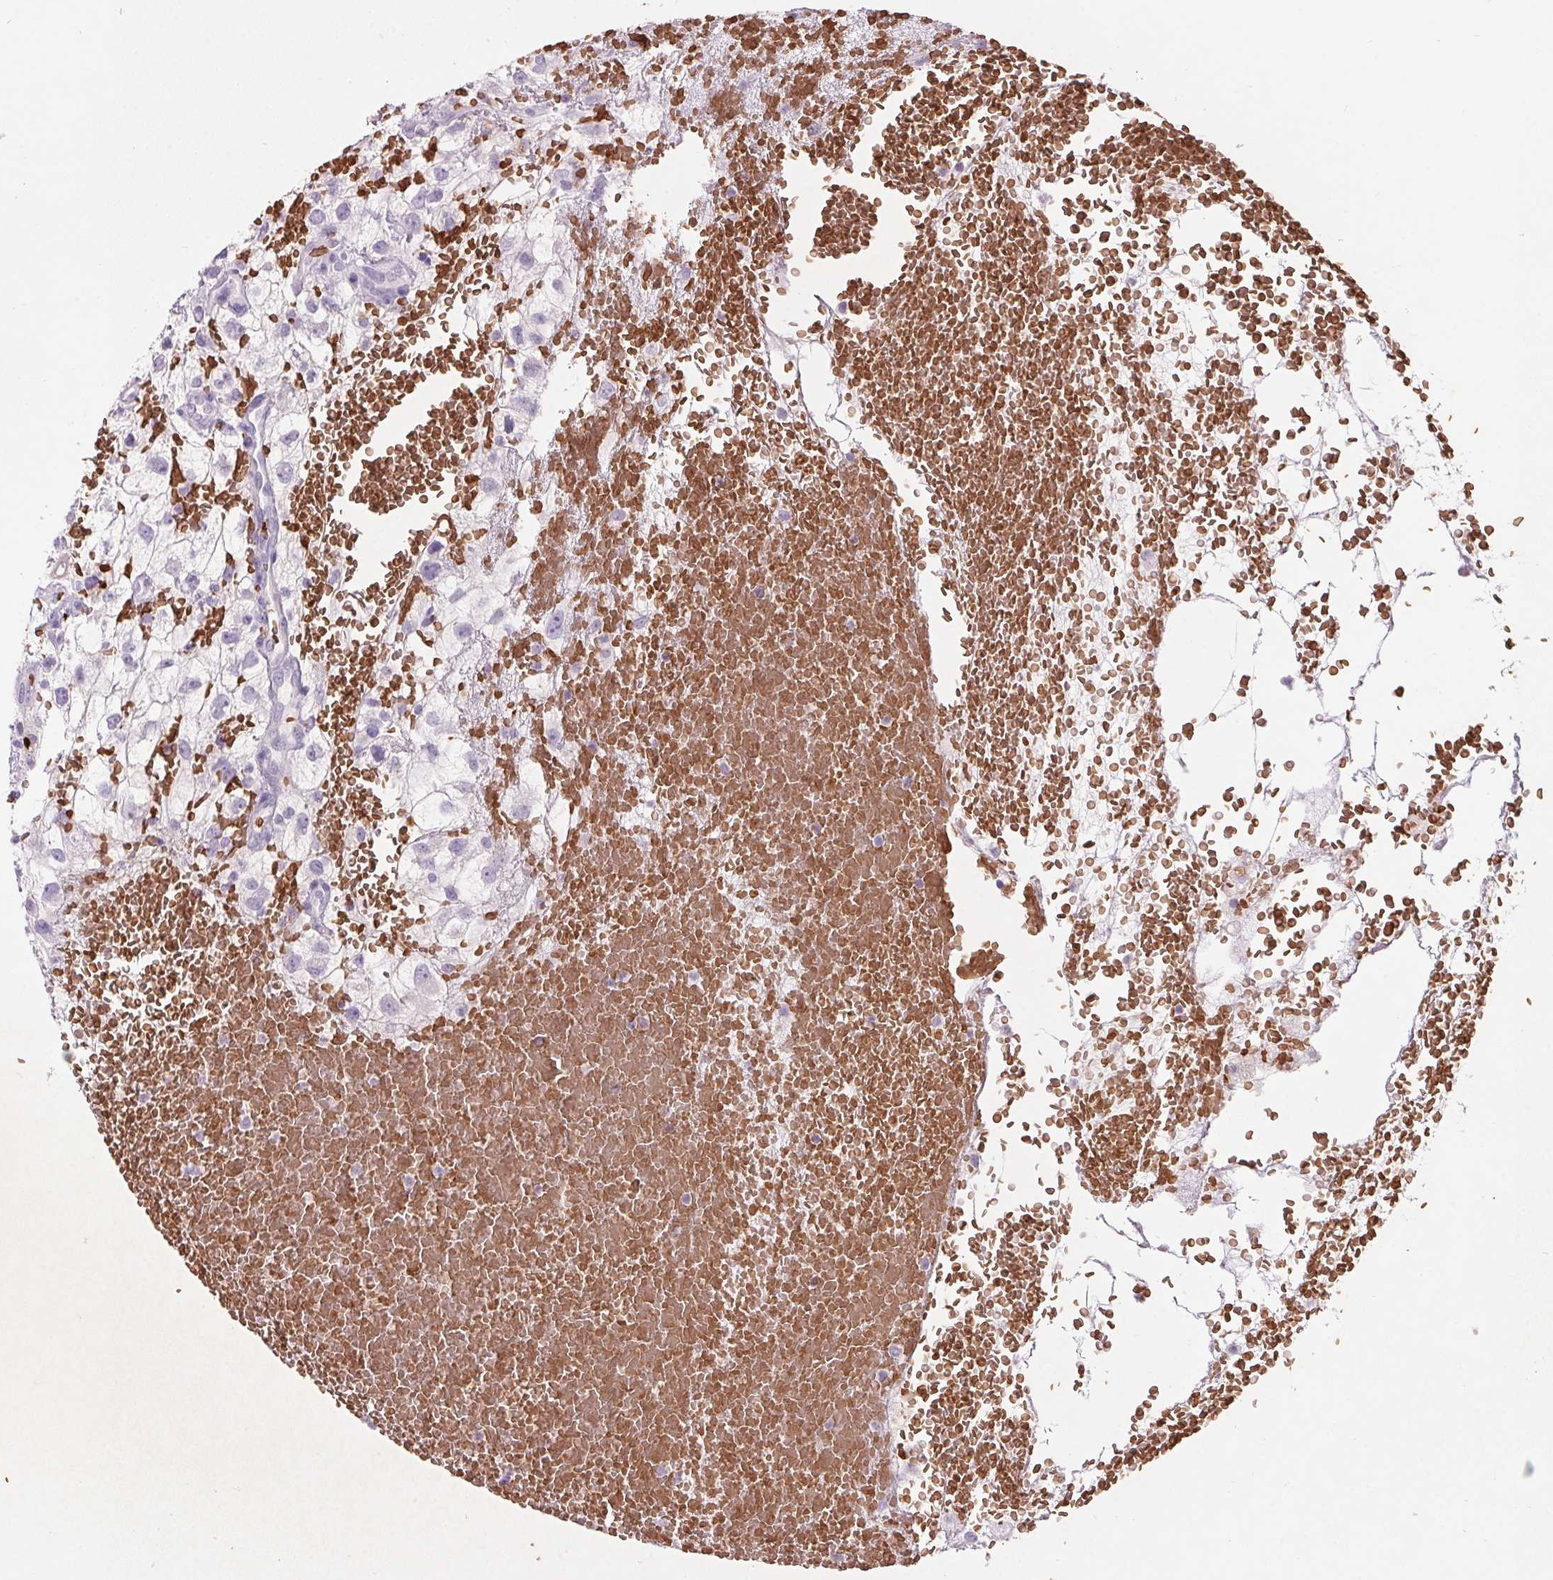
{"staining": {"intensity": "negative", "quantity": "none", "location": "none"}, "tissue": "renal cancer", "cell_type": "Tumor cells", "image_type": "cancer", "snomed": [{"axis": "morphology", "description": "Adenocarcinoma, NOS"}, {"axis": "topography", "description": "Kidney"}], "caption": "Human adenocarcinoma (renal) stained for a protein using immunohistochemistry exhibits no expression in tumor cells.", "gene": "HBQ1", "patient": {"sex": "male", "age": 59}}